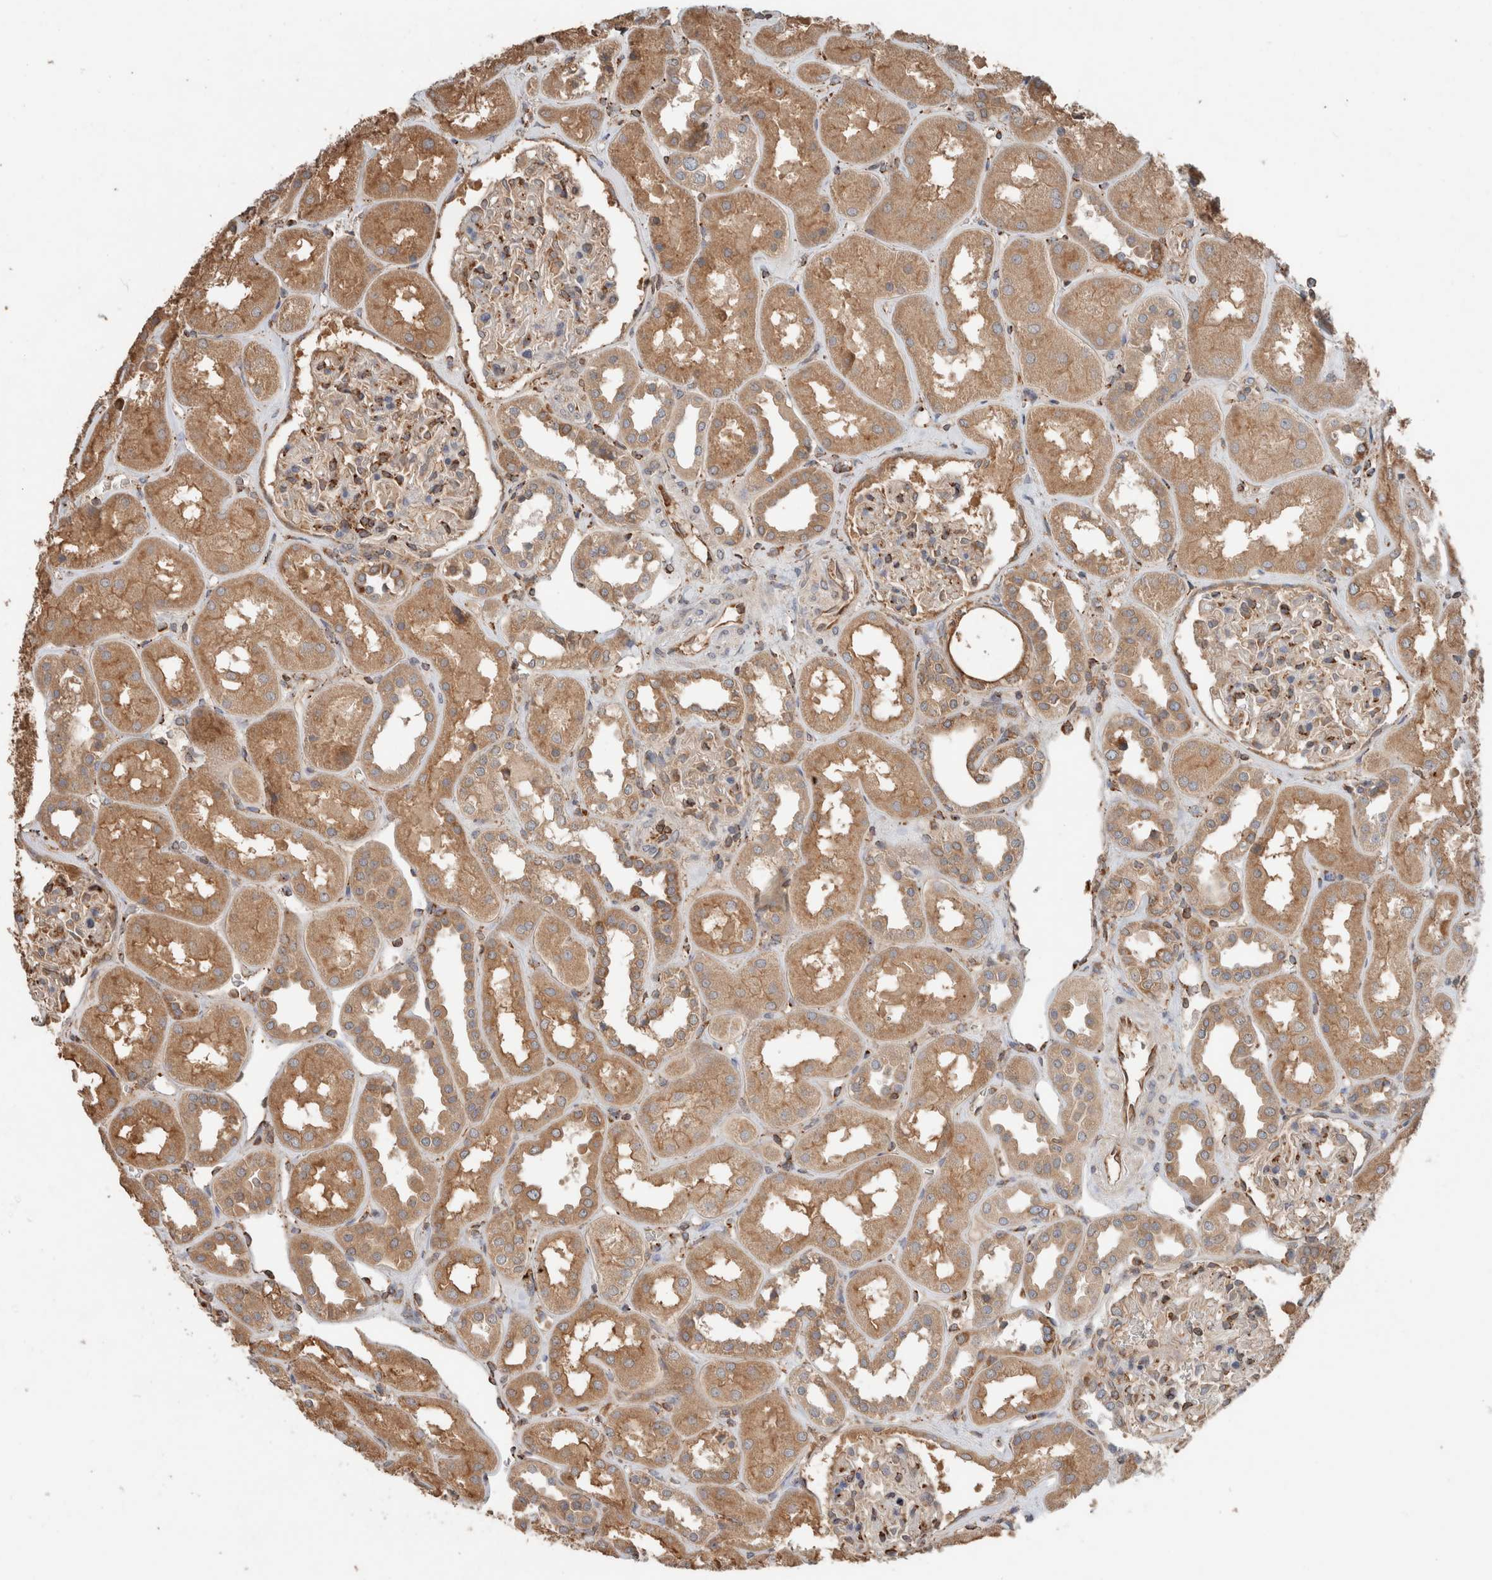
{"staining": {"intensity": "moderate", "quantity": "<25%", "location": "cytoplasmic/membranous"}, "tissue": "kidney", "cell_type": "Cells in glomeruli", "image_type": "normal", "snomed": [{"axis": "morphology", "description": "Normal tissue, NOS"}, {"axis": "topography", "description": "Kidney"}], "caption": "A high-resolution photomicrograph shows immunohistochemistry staining of benign kidney, which exhibits moderate cytoplasmic/membranous expression in about <25% of cells in glomeruli. (Stains: DAB (3,3'-diaminobenzidine) in brown, nuclei in blue, Microscopy: brightfield microscopy at high magnification).", "gene": "ERAP2", "patient": {"sex": "male", "age": 70}}